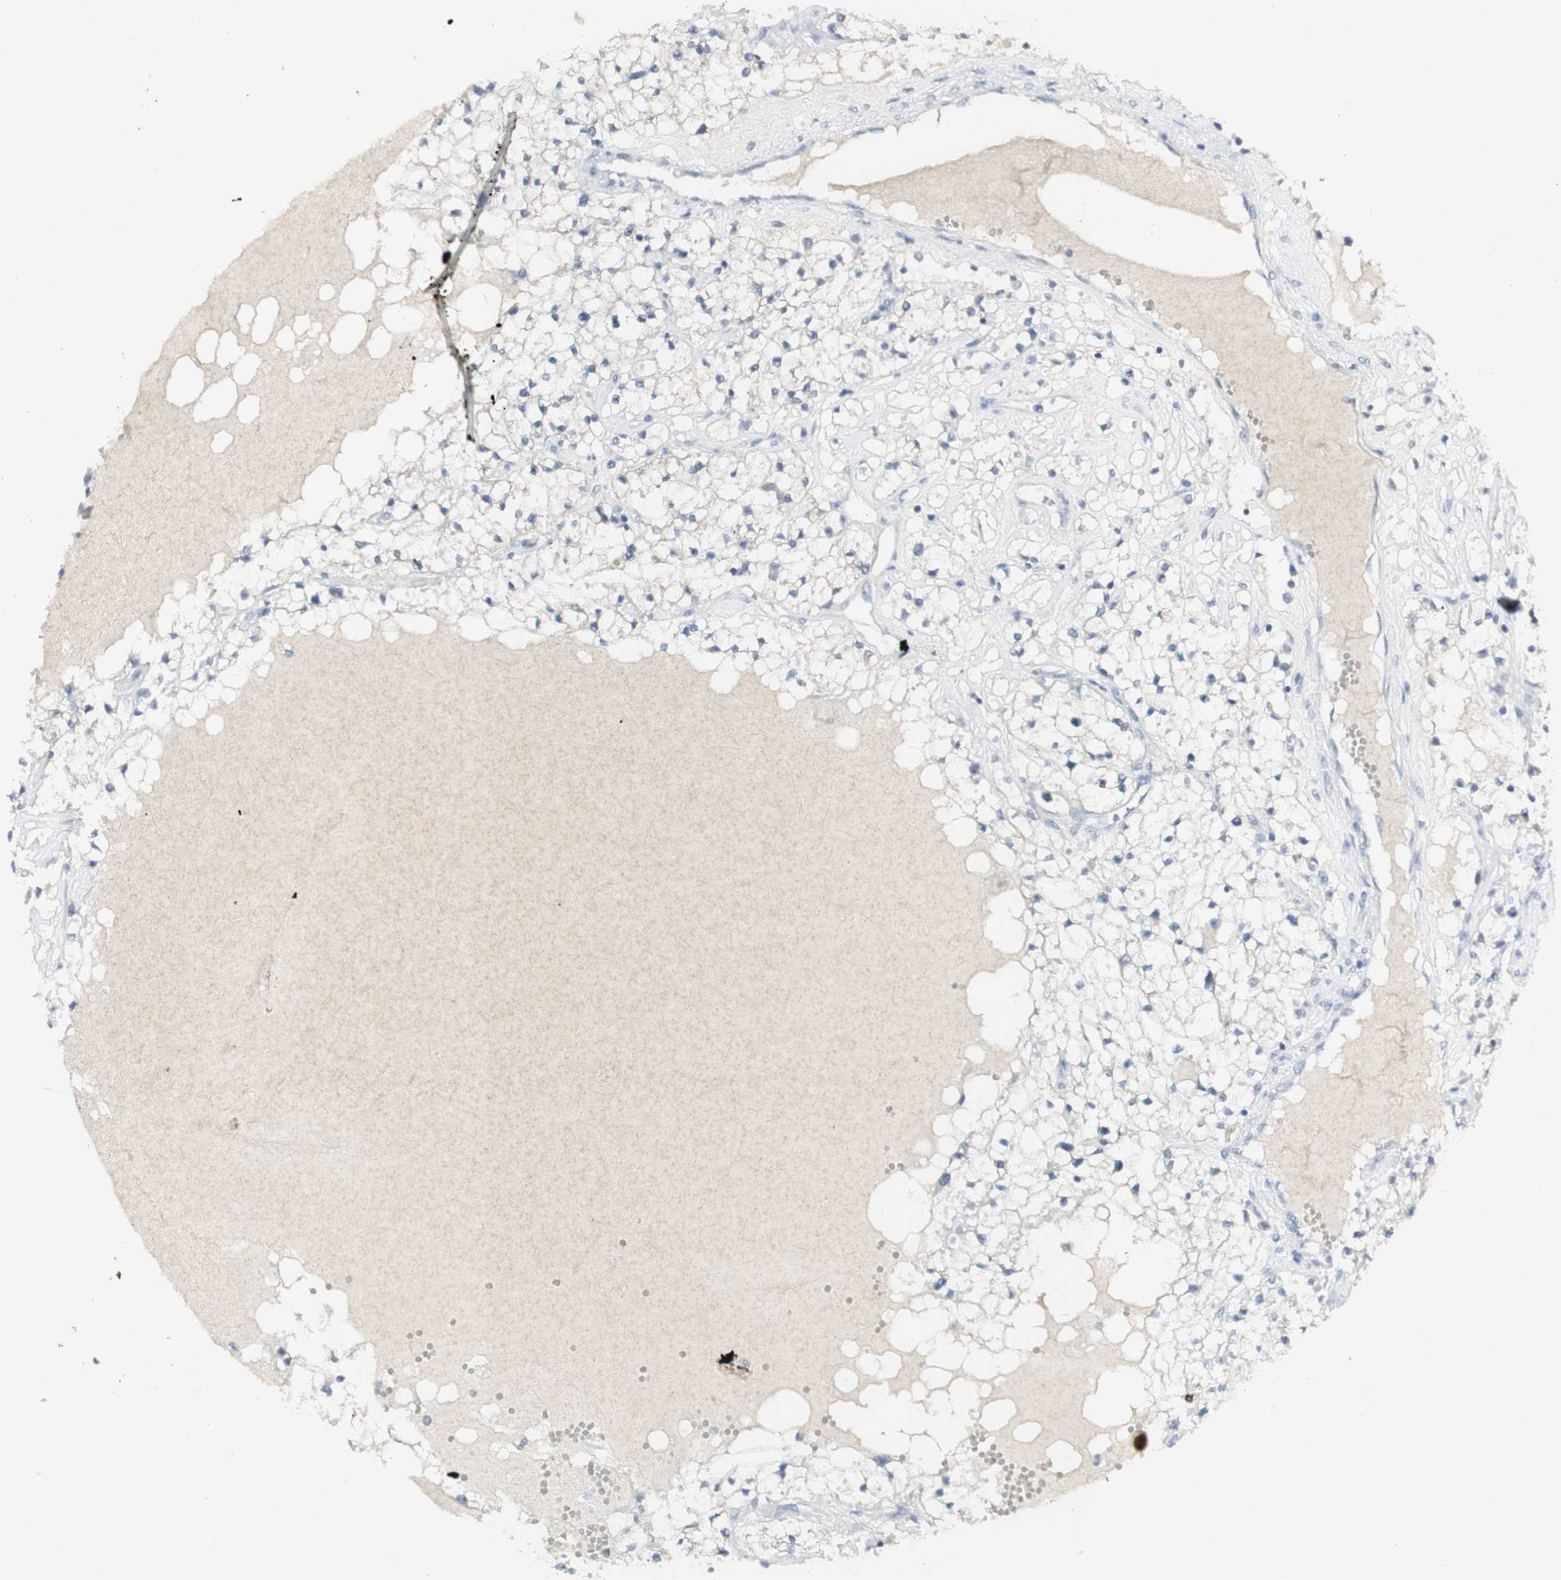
{"staining": {"intensity": "negative", "quantity": "none", "location": "none"}, "tissue": "renal cancer", "cell_type": "Tumor cells", "image_type": "cancer", "snomed": [{"axis": "morphology", "description": "Adenocarcinoma, NOS"}, {"axis": "topography", "description": "Kidney"}], "caption": "IHC histopathology image of neoplastic tissue: human renal cancer stained with DAB (3,3'-diaminobenzidine) demonstrates no significant protein expression in tumor cells.", "gene": "CD207", "patient": {"sex": "male", "age": 68}}